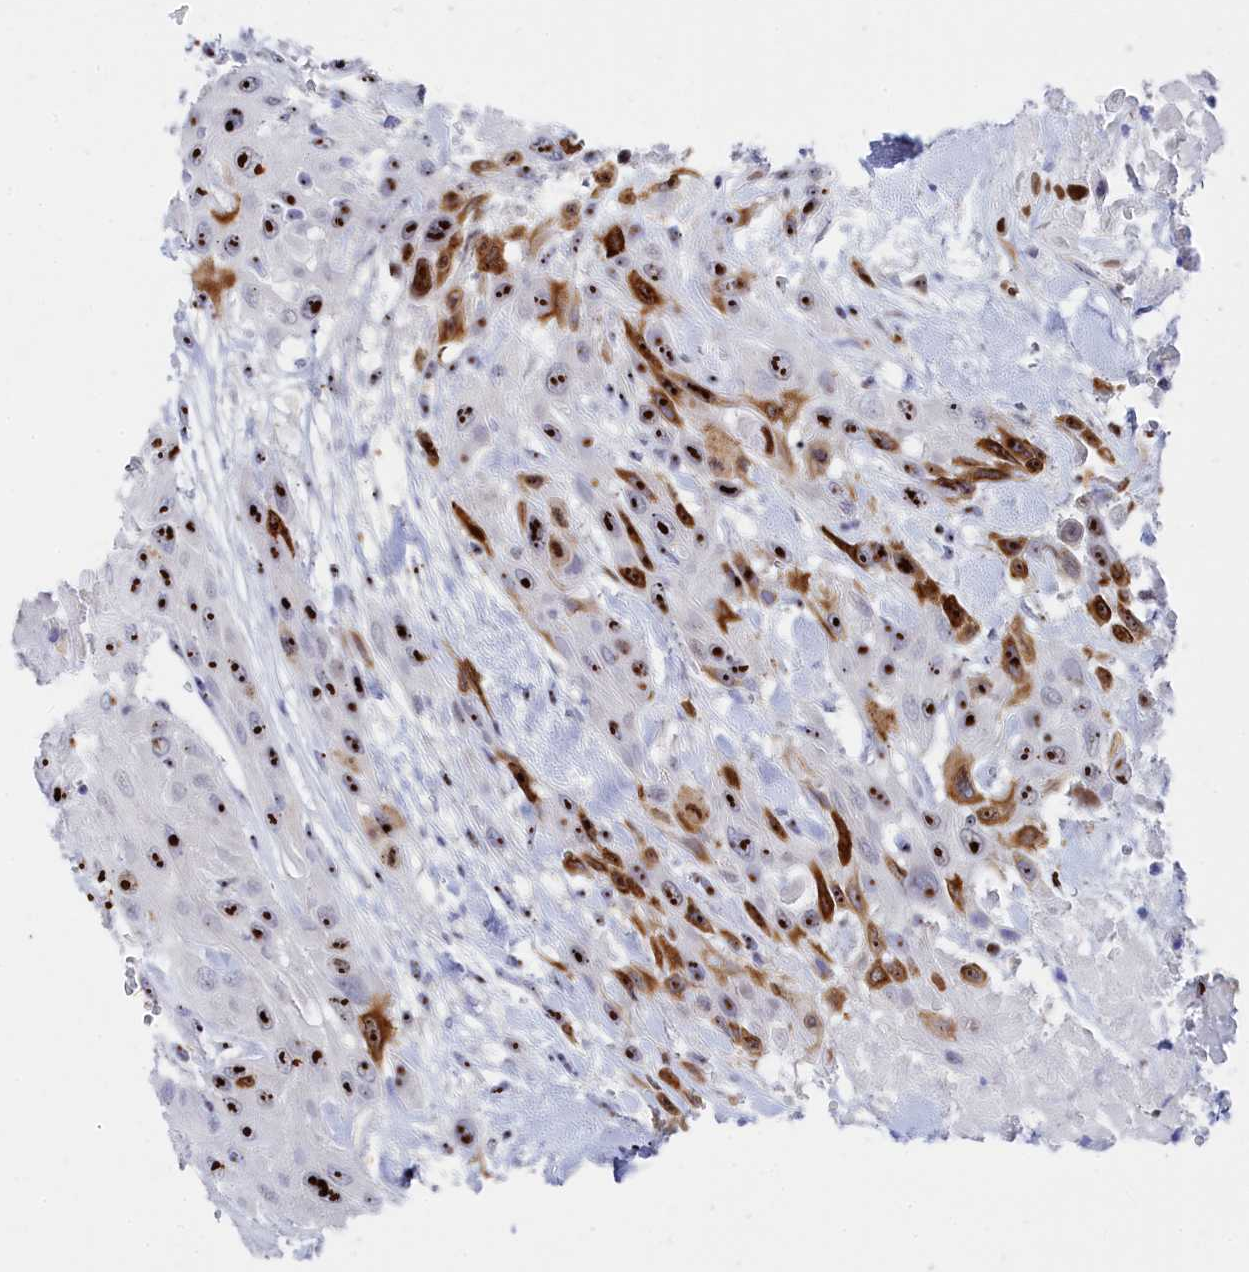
{"staining": {"intensity": "strong", "quantity": ">75%", "location": "cytoplasmic/membranous,nuclear"}, "tissue": "head and neck cancer", "cell_type": "Tumor cells", "image_type": "cancer", "snomed": [{"axis": "morphology", "description": "Squamous cell carcinoma, NOS"}, {"axis": "topography", "description": "Head-Neck"}], "caption": "DAB (3,3'-diaminobenzidine) immunohistochemical staining of head and neck cancer exhibits strong cytoplasmic/membranous and nuclear protein positivity in about >75% of tumor cells.", "gene": "RSL1D1", "patient": {"sex": "male", "age": 81}}